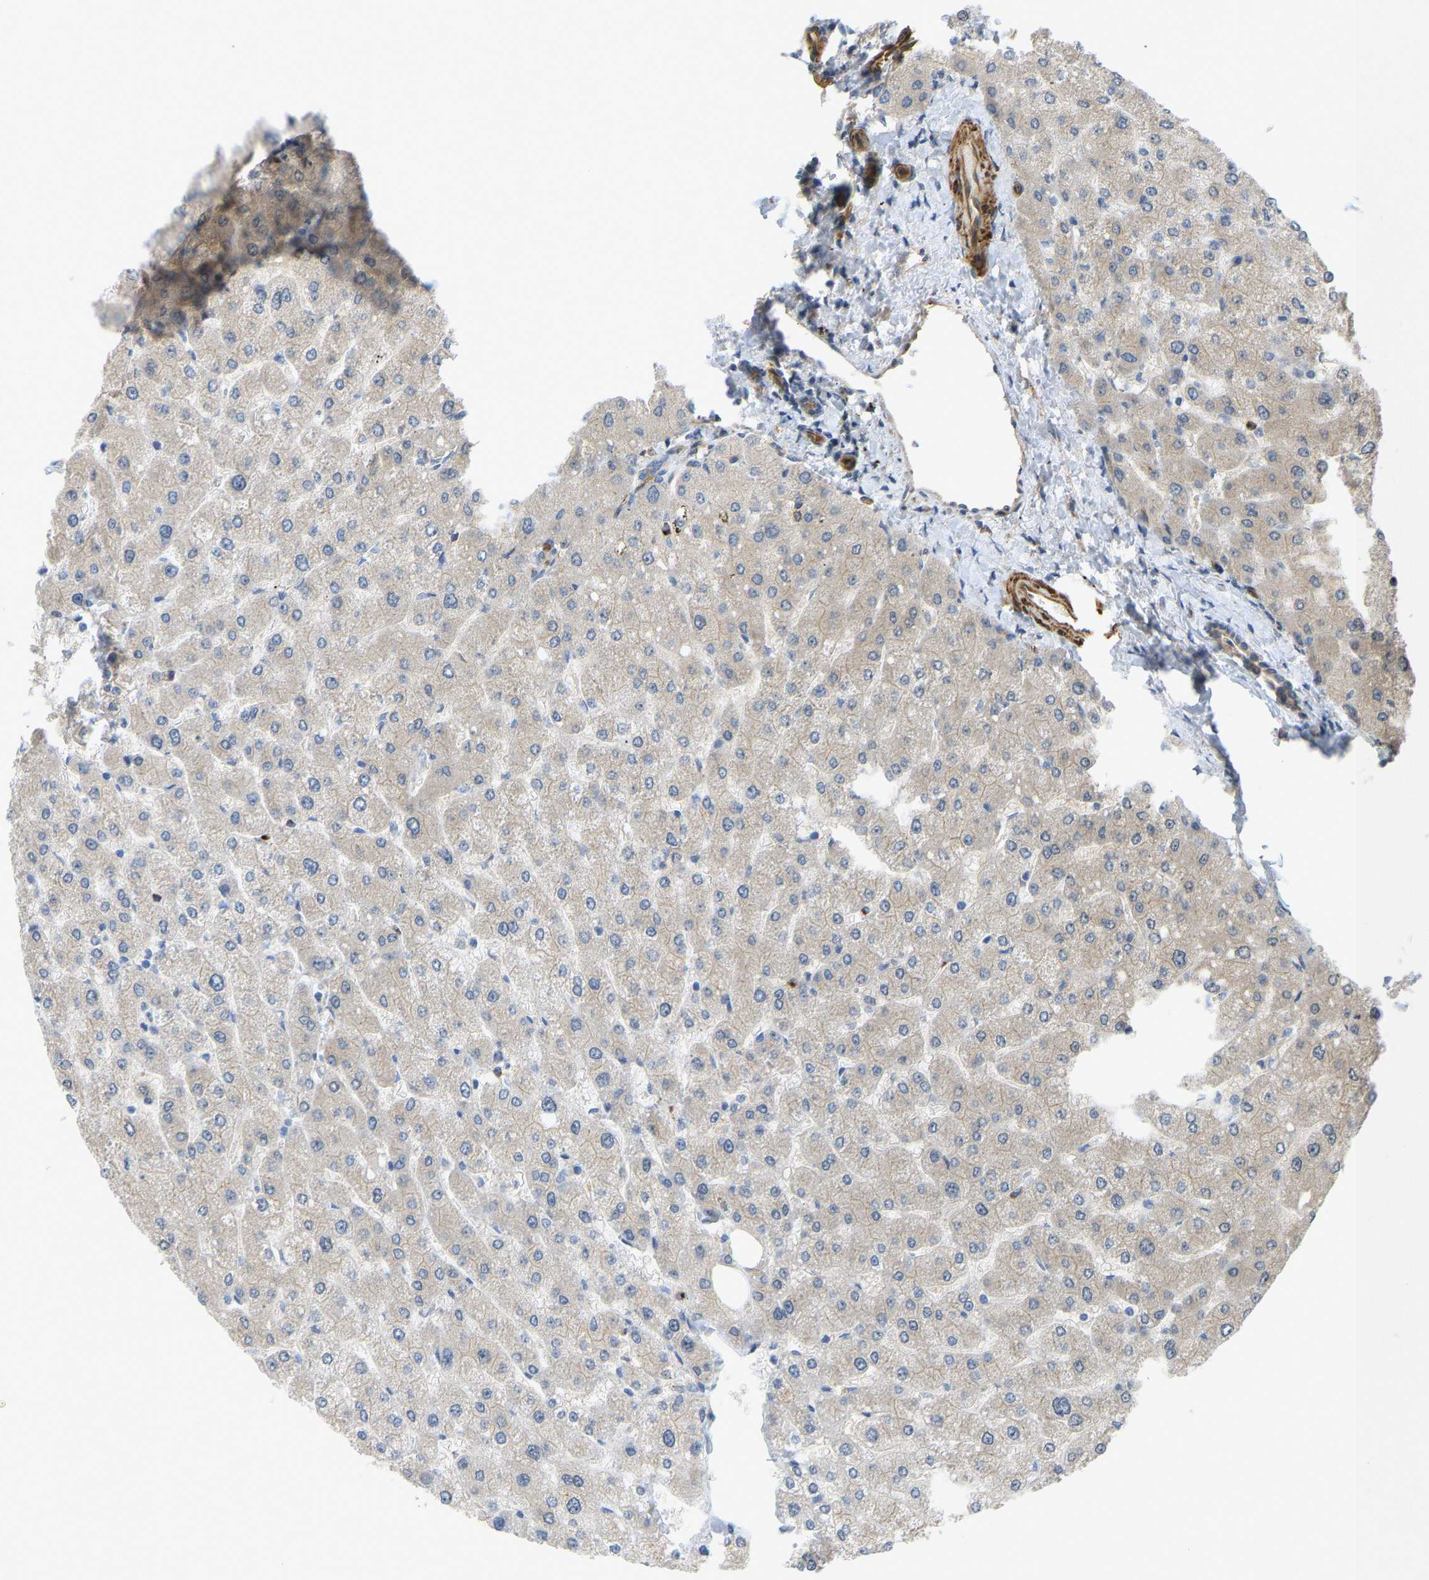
{"staining": {"intensity": "moderate", "quantity": ">75%", "location": "cytoplasmic/membranous"}, "tissue": "liver", "cell_type": "Cholangiocytes", "image_type": "normal", "snomed": [{"axis": "morphology", "description": "Normal tissue, NOS"}, {"axis": "topography", "description": "Liver"}], "caption": "Protein expression analysis of benign human liver reveals moderate cytoplasmic/membranous staining in approximately >75% of cholangiocytes. Using DAB (brown) and hematoxylin (blue) stains, captured at high magnification using brightfield microscopy.", "gene": "KIAA1671", "patient": {"sex": "male", "age": 55}}